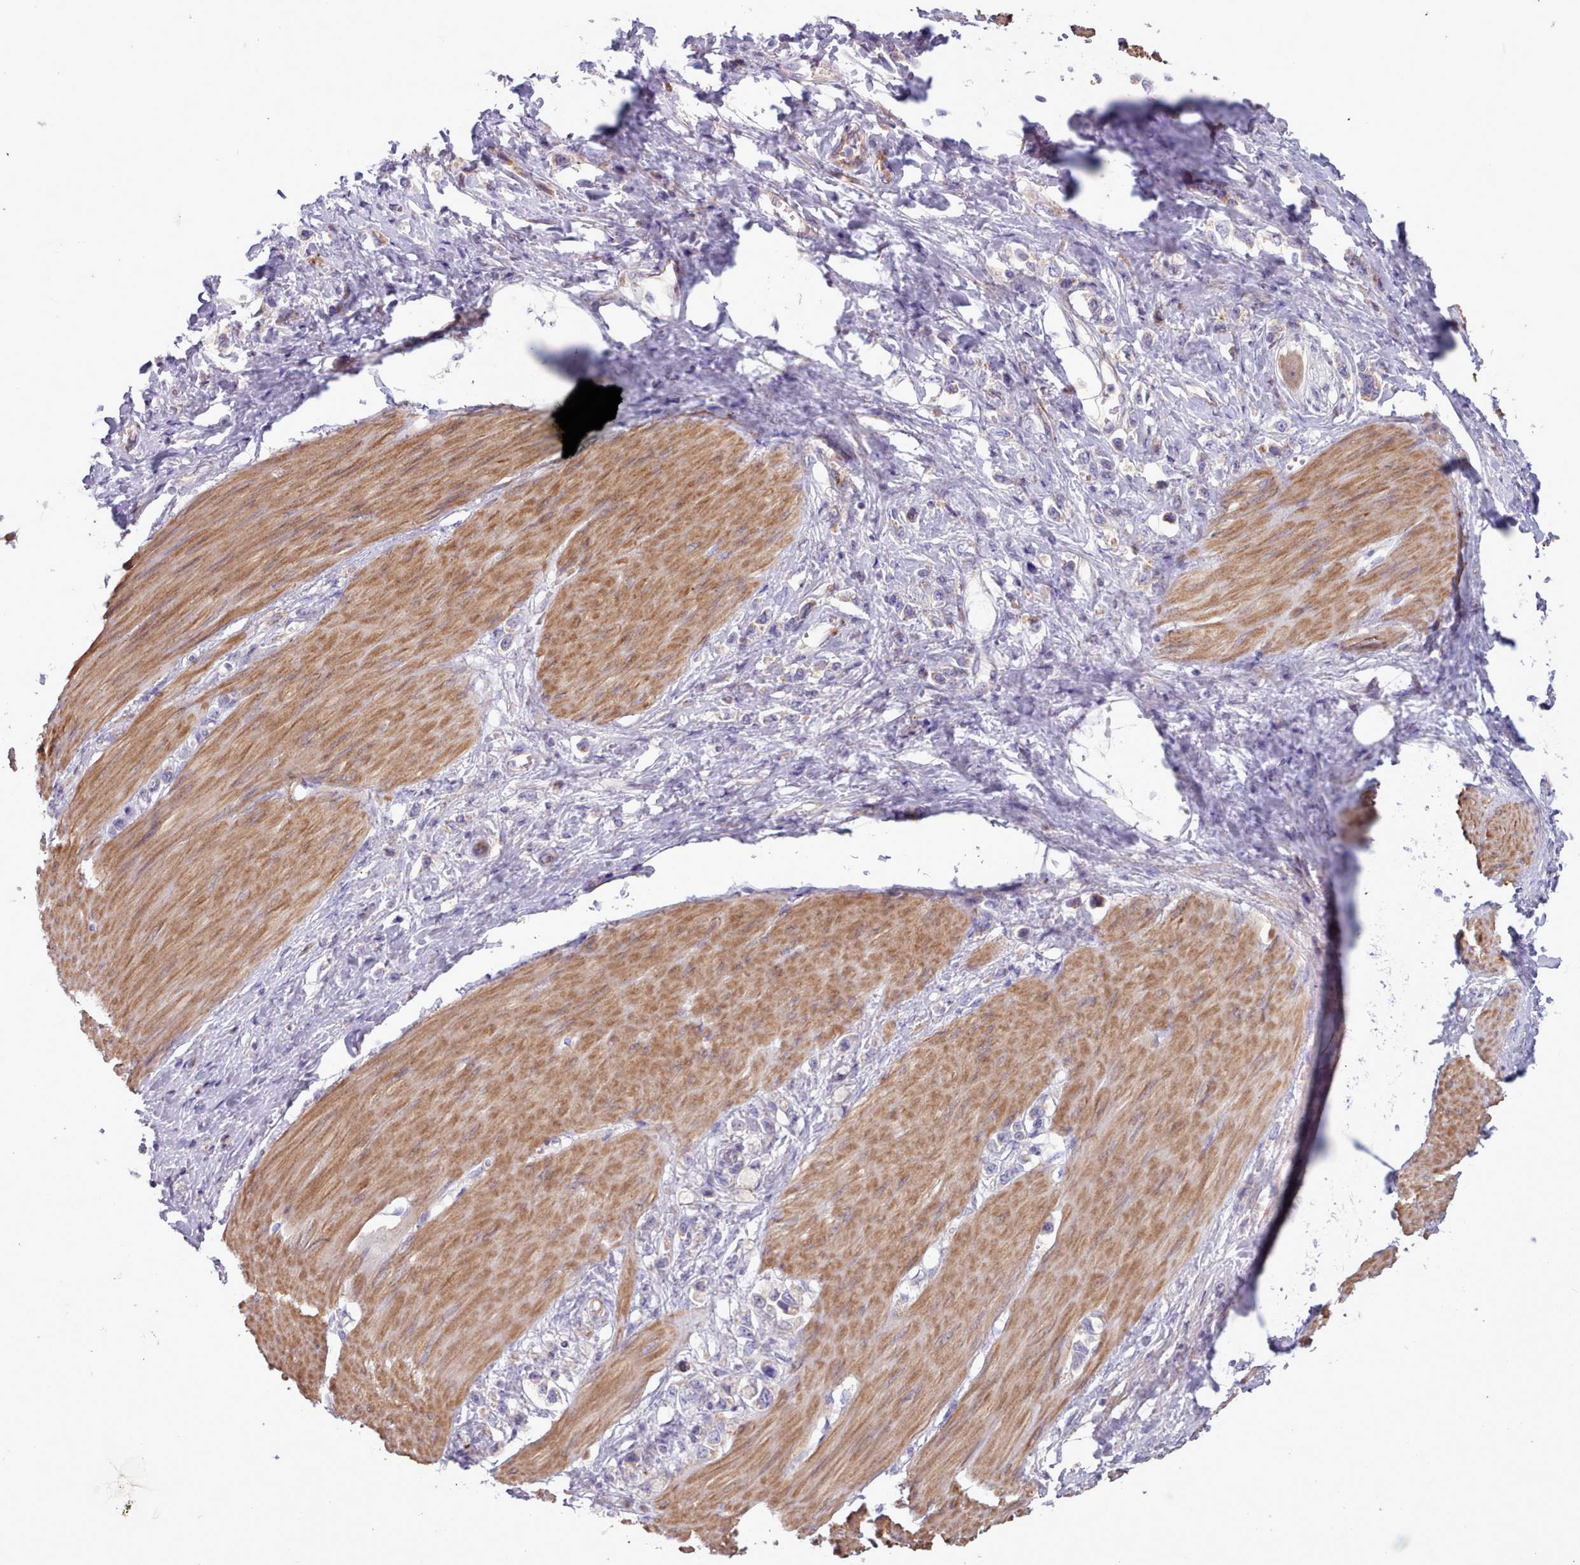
{"staining": {"intensity": "negative", "quantity": "none", "location": "none"}, "tissue": "stomach cancer", "cell_type": "Tumor cells", "image_type": "cancer", "snomed": [{"axis": "morphology", "description": "Normal tissue, NOS"}, {"axis": "morphology", "description": "Adenocarcinoma, NOS"}, {"axis": "topography", "description": "Stomach, upper"}, {"axis": "topography", "description": "Stomach"}], "caption": "Stomach cancer (adenocarcinoma) stained for a protein using immunohistochemistry displays no positivity tumor cells.", "gene": "TENT4B", "patient": {"sex": "female", "age": 65}}